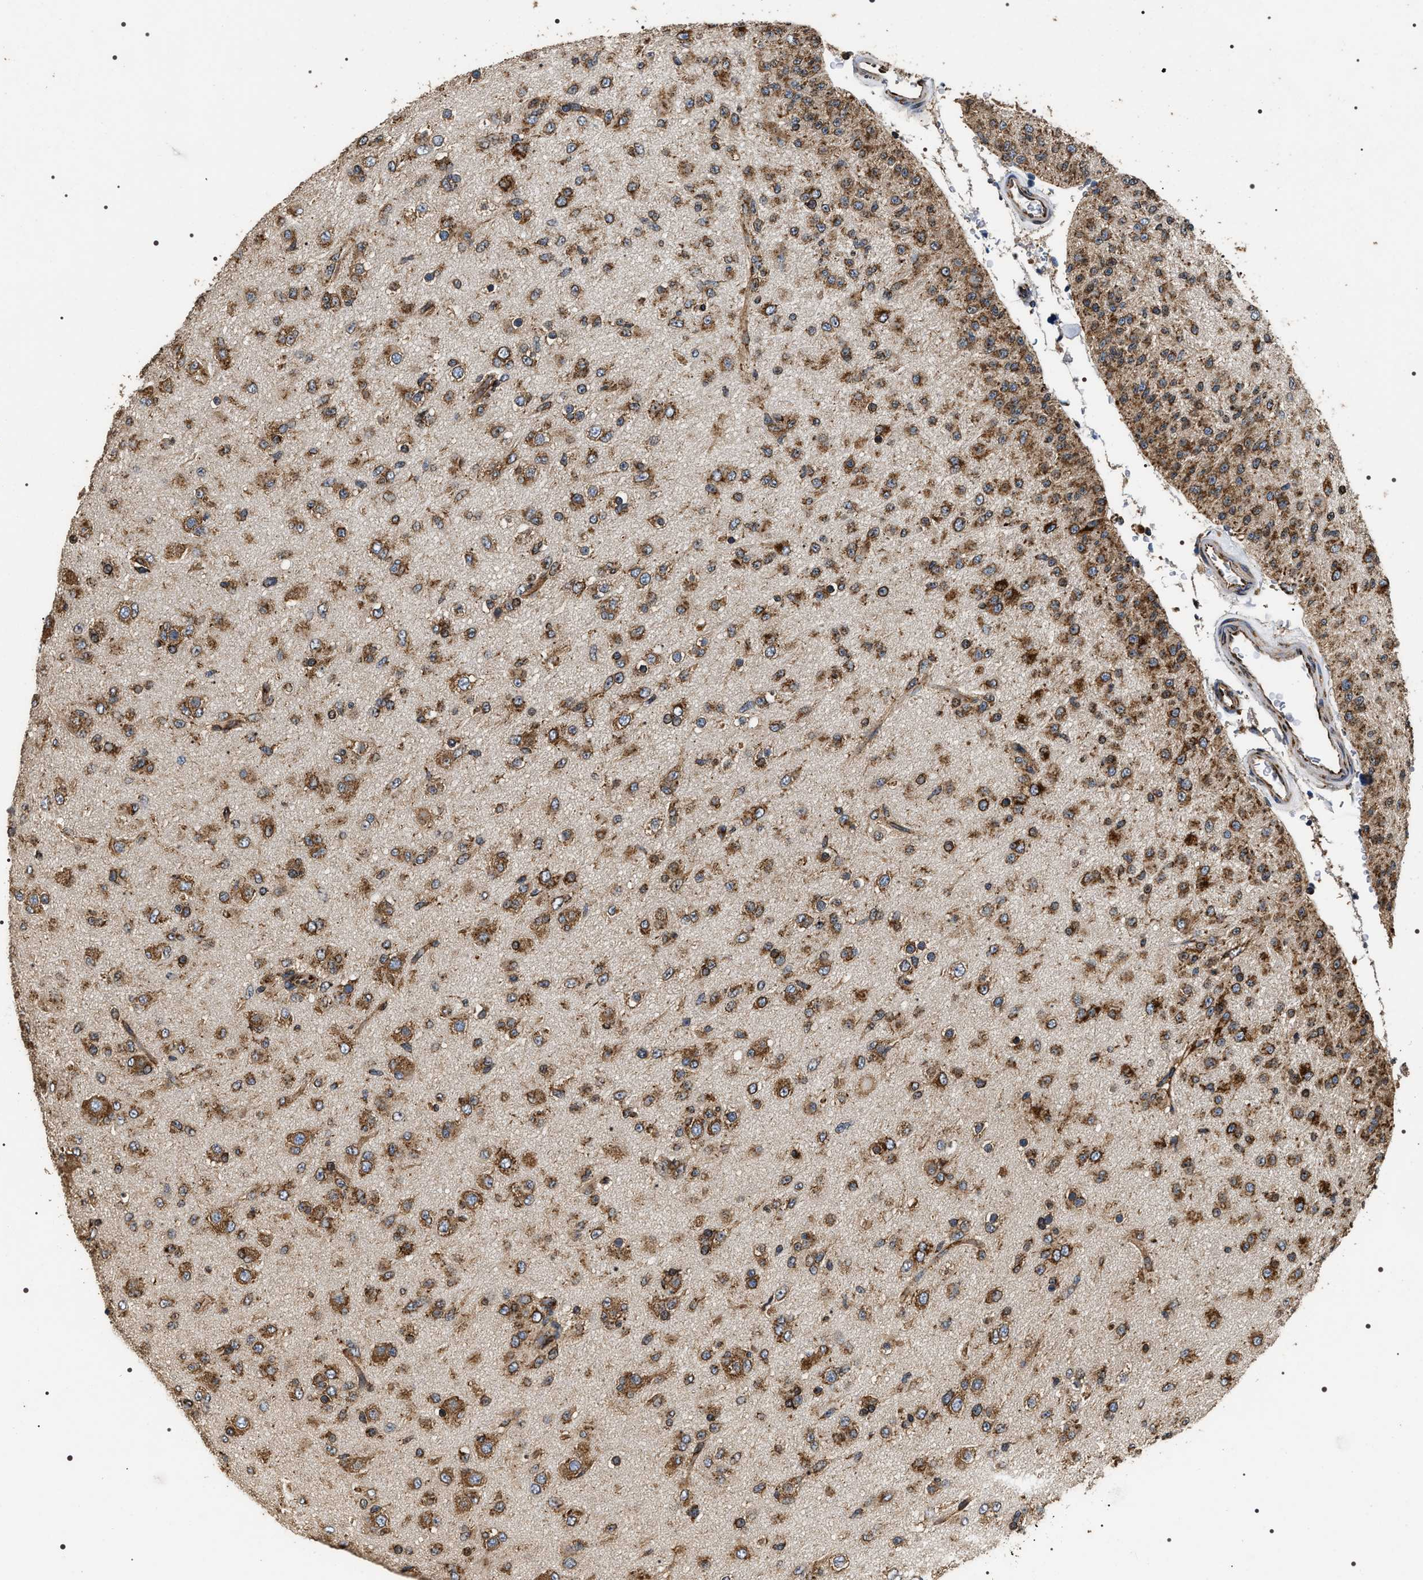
{"staining": {"intensity": "strong", "quantity": ">75%", "location": "cytoplasmic/membranous"}, "tissue": "glioma", "cell_type": "Tumor cells", "image_type": "cancer", "snomed": [{"axis": "morphology", "description": "Glioma, malignant, Low grade"}, {"axis": "topography", "description": "Brain"}], "caption": "High-power microscopy captured an immunohistochemistry (IHC) micrograph of glioma, revealing strong cytoplasmic/membranous staining in approximately >75% of tumor cells.", "gene": "KTN1", "patient": {"sex": "male", "age": 65}}